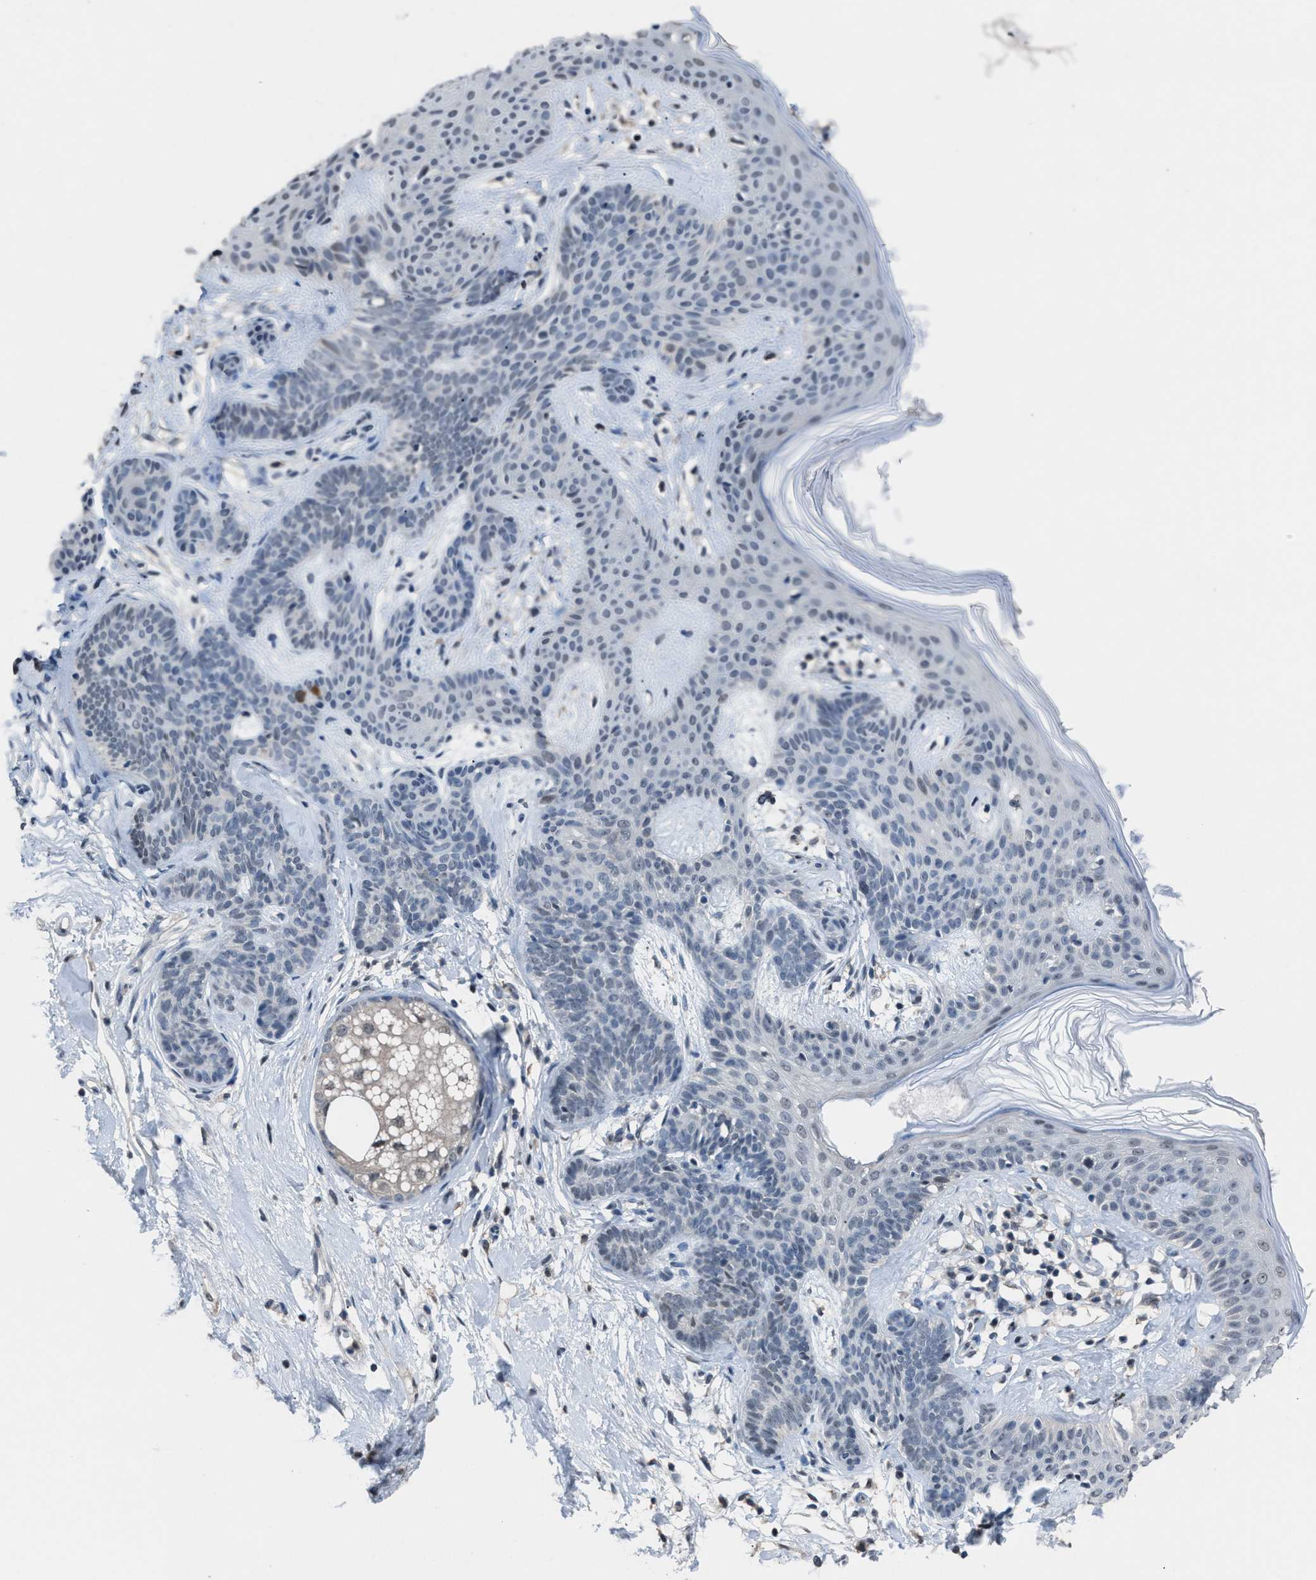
{"staining": {"intensity": "negative", "quantity": "none", "location": "none"}, "tissue": "skin cancer", "cell_type": "Tumor cells", "image_type": "cancer", "snomed": [{"axis": "morphology", "description": "Developmental malformation"}, {"axis": "morphology", "description": "Basal cell carcinoma"}, {"axis": "topography", "description": "Skin"}], "caption": "Photomicrograph shows no protein positivity in tumor cells of skin basal cell carcinoma tissue.", "gene": "ZNF276", "patient": {"sex": "female", "age": 62}}